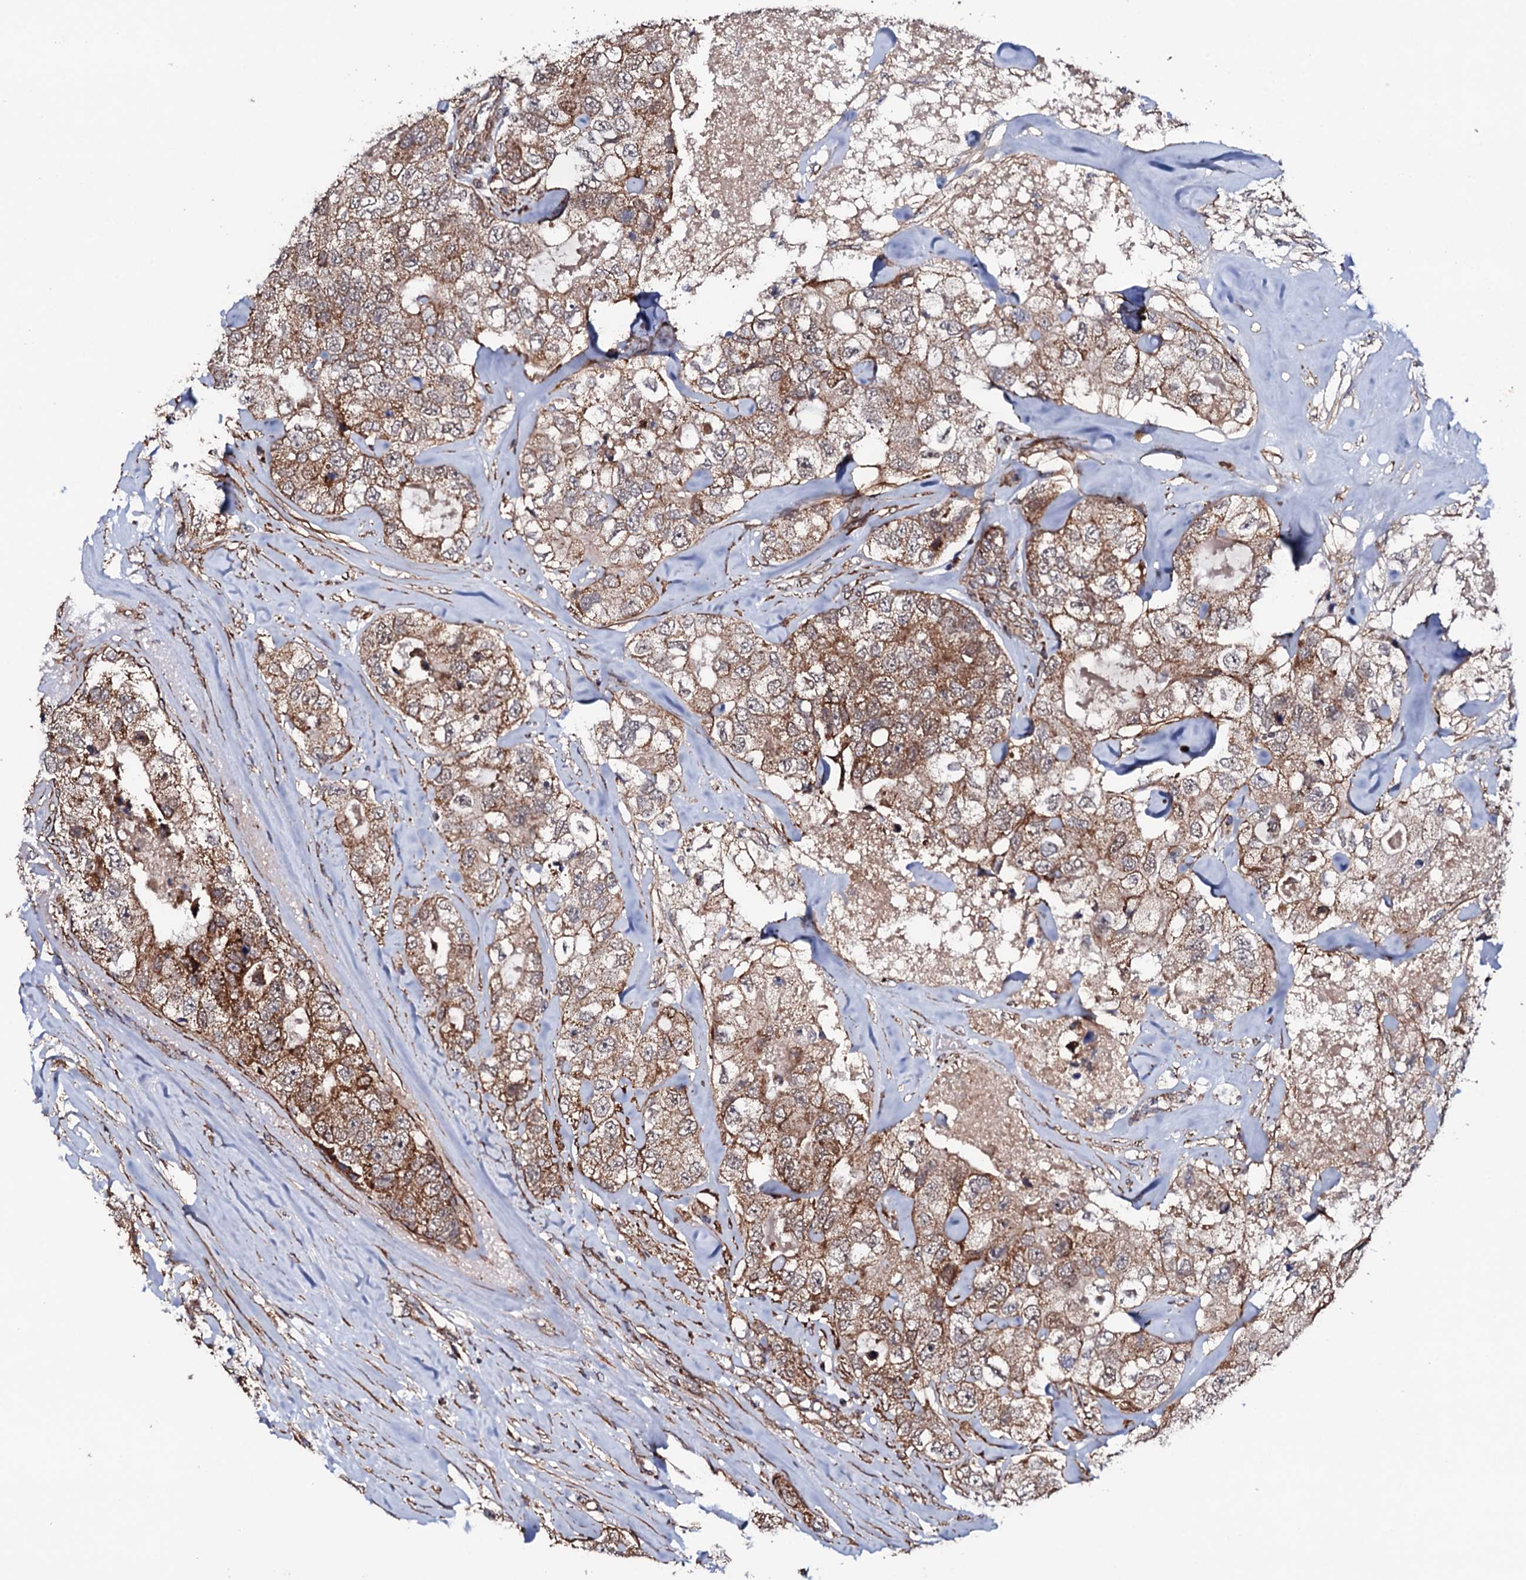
{"staining": {"intensity": "moderate", "quantity": ">75%", "location": "cytoplasmic/membranous"}, "tissue": "breast cancer", "cell_type": "Tumor cells", "image_type": "cancer", "snomed": [{"axis": "morphology", "description": "Duct carcinoma"}, {"axis": "topography", "description": "Breast"}], "caption": "Protein staining of breast cancer (invasive ductal carcinoma) tissue reveals moderate cytoplasmic/membranous positivity in about >75% of tumor cells.", "gene": "MTIF3", "patient": {"sex": "female", "age": 62}}